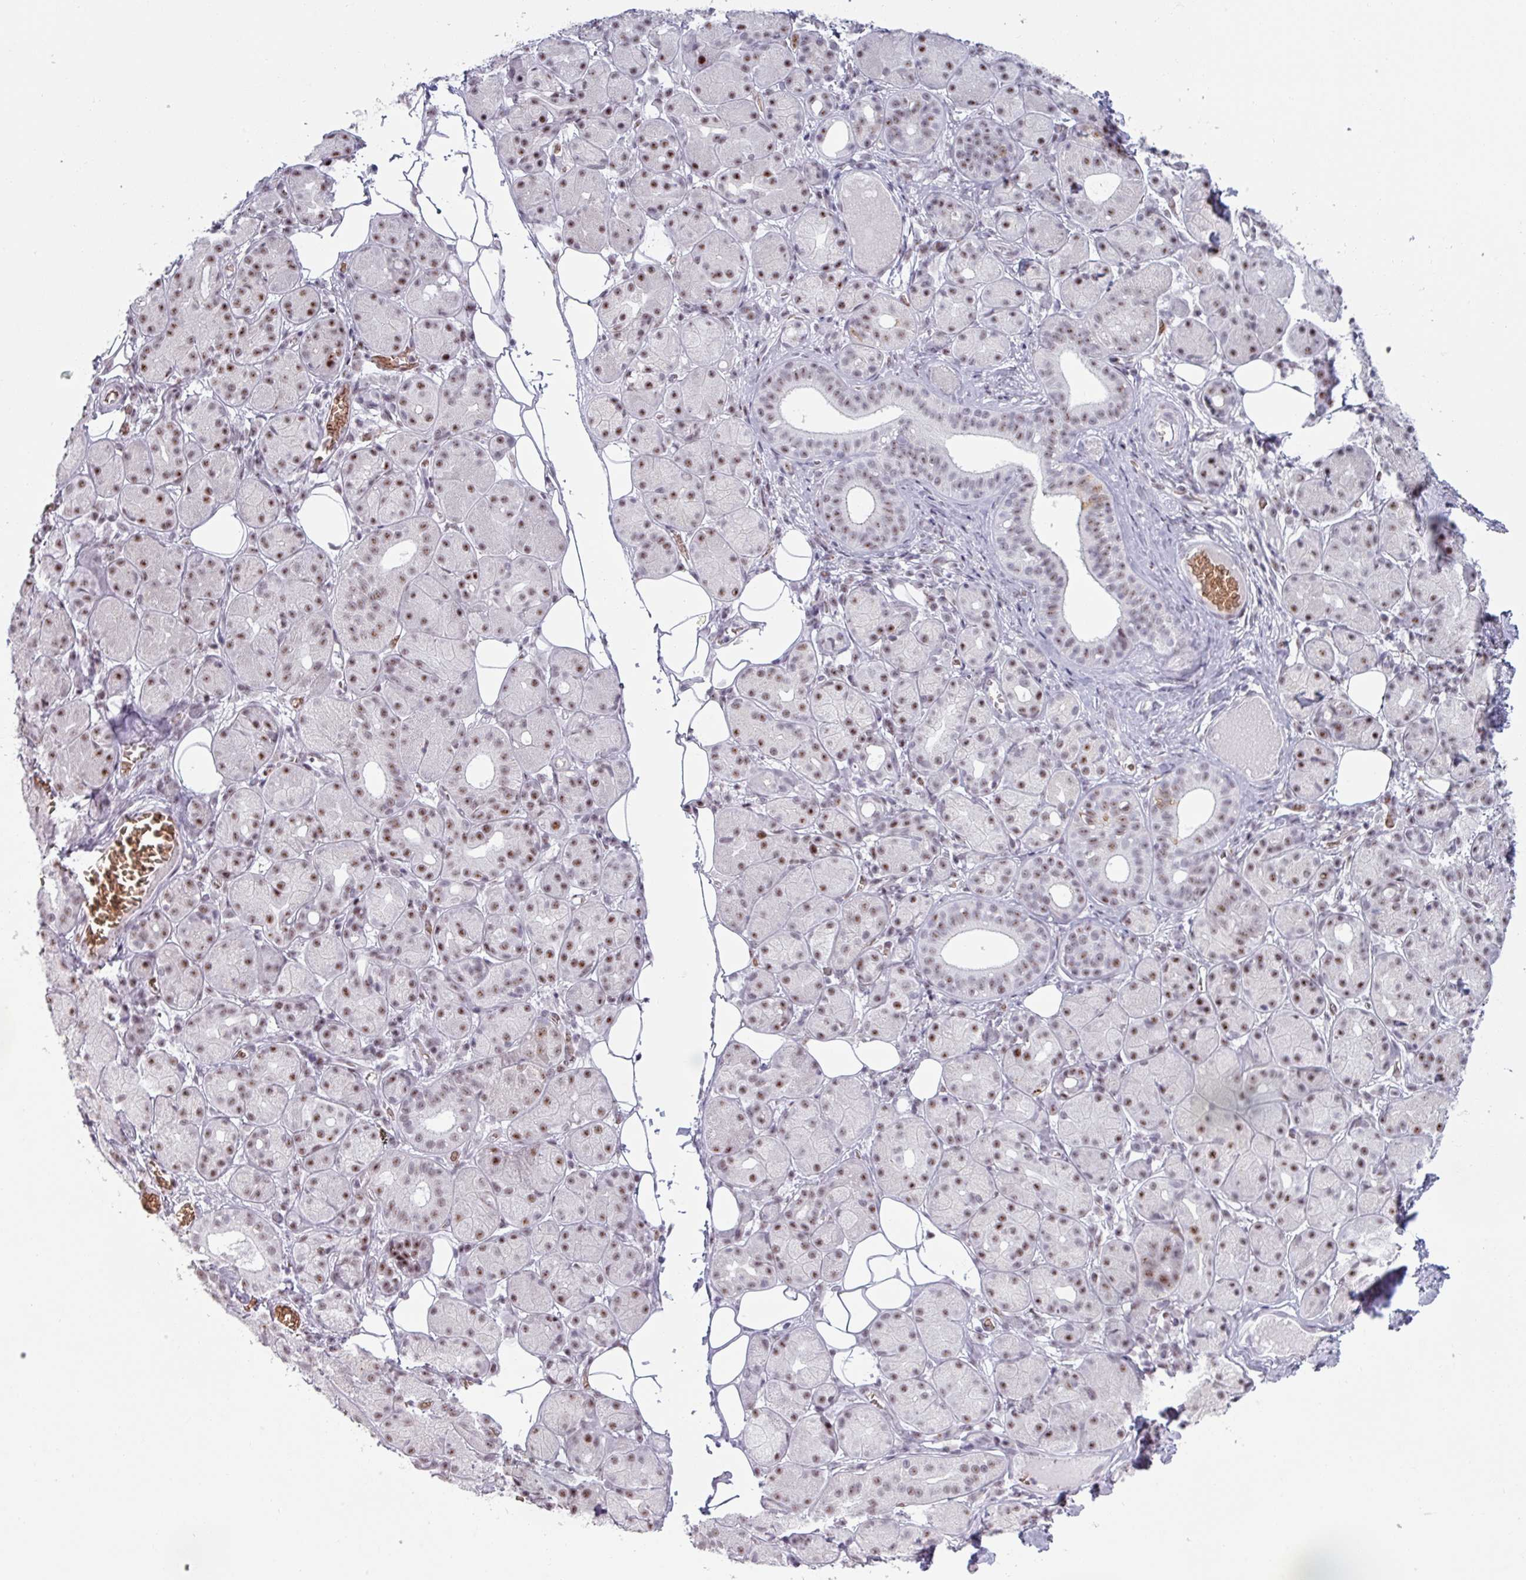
{"staining": {"intensity": "moderate", "quantity": ">75%", "location": "nuclear"}, "tissue": "salivary gland", "cell_type": "Glandular cells", "image_type": "normal", "snomed": [{"axis": "morphology", "description": "Squamous cell carcinoma, NOS"}, {"axis": "topography", "description": "Skin"}, {"axis": "topography", "description": "Head-Neck"}], "caption": "IHC of unremarkable human salivary gland shows medium levels of moderate nuclear expression in approximately >75% of glandular cells.", "gene": "NCOR1", "patient": {"sex": "male", "age": 80}}